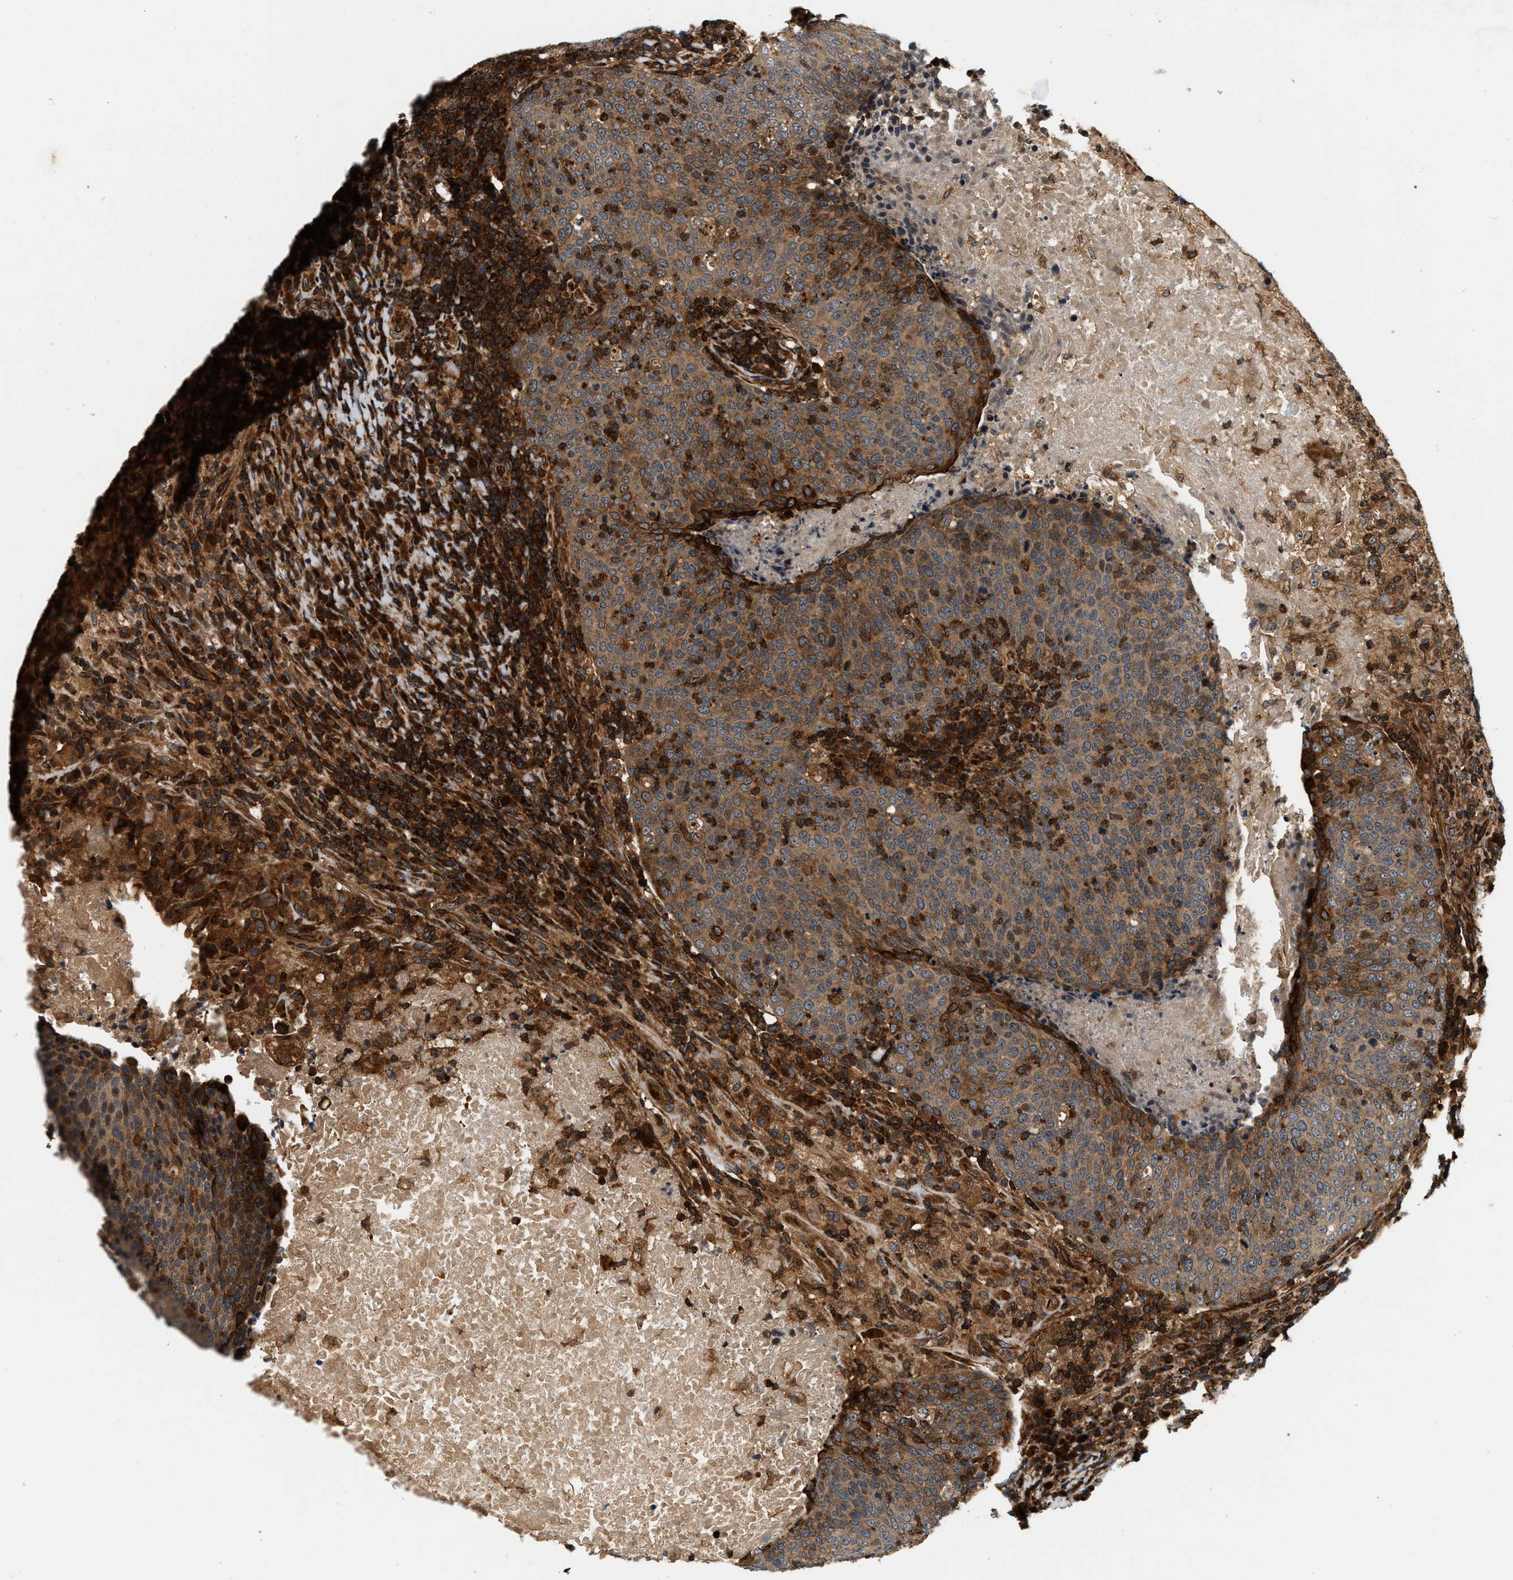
{"staining": {"intensity": "moderate", "quantity": ">75%", "location": "cytoplasmic/membranous"}, "tissue": "head and neck cancer", "cell_type": "Tumor cells", "image_type": "cancer", "snomed": [{"axis": "morphology", "description": "Squamous cell carcinoma, NOS"}, {"axis": "morphology", "description": "Squamous cell carcinoma, metastatic, NOS"}, {"axis": "topography", "description": "Lymph node"}, {"axis": "topography", "description": "Head-Neck"}], "caption": "Squamous cell carcinoma (head and neck) tissue shows moderate cytoplasmic/membranous expression in about >75% of tumor cells", "gene": "SAMD9", "patient": {"sex": "male", "age": 62}}